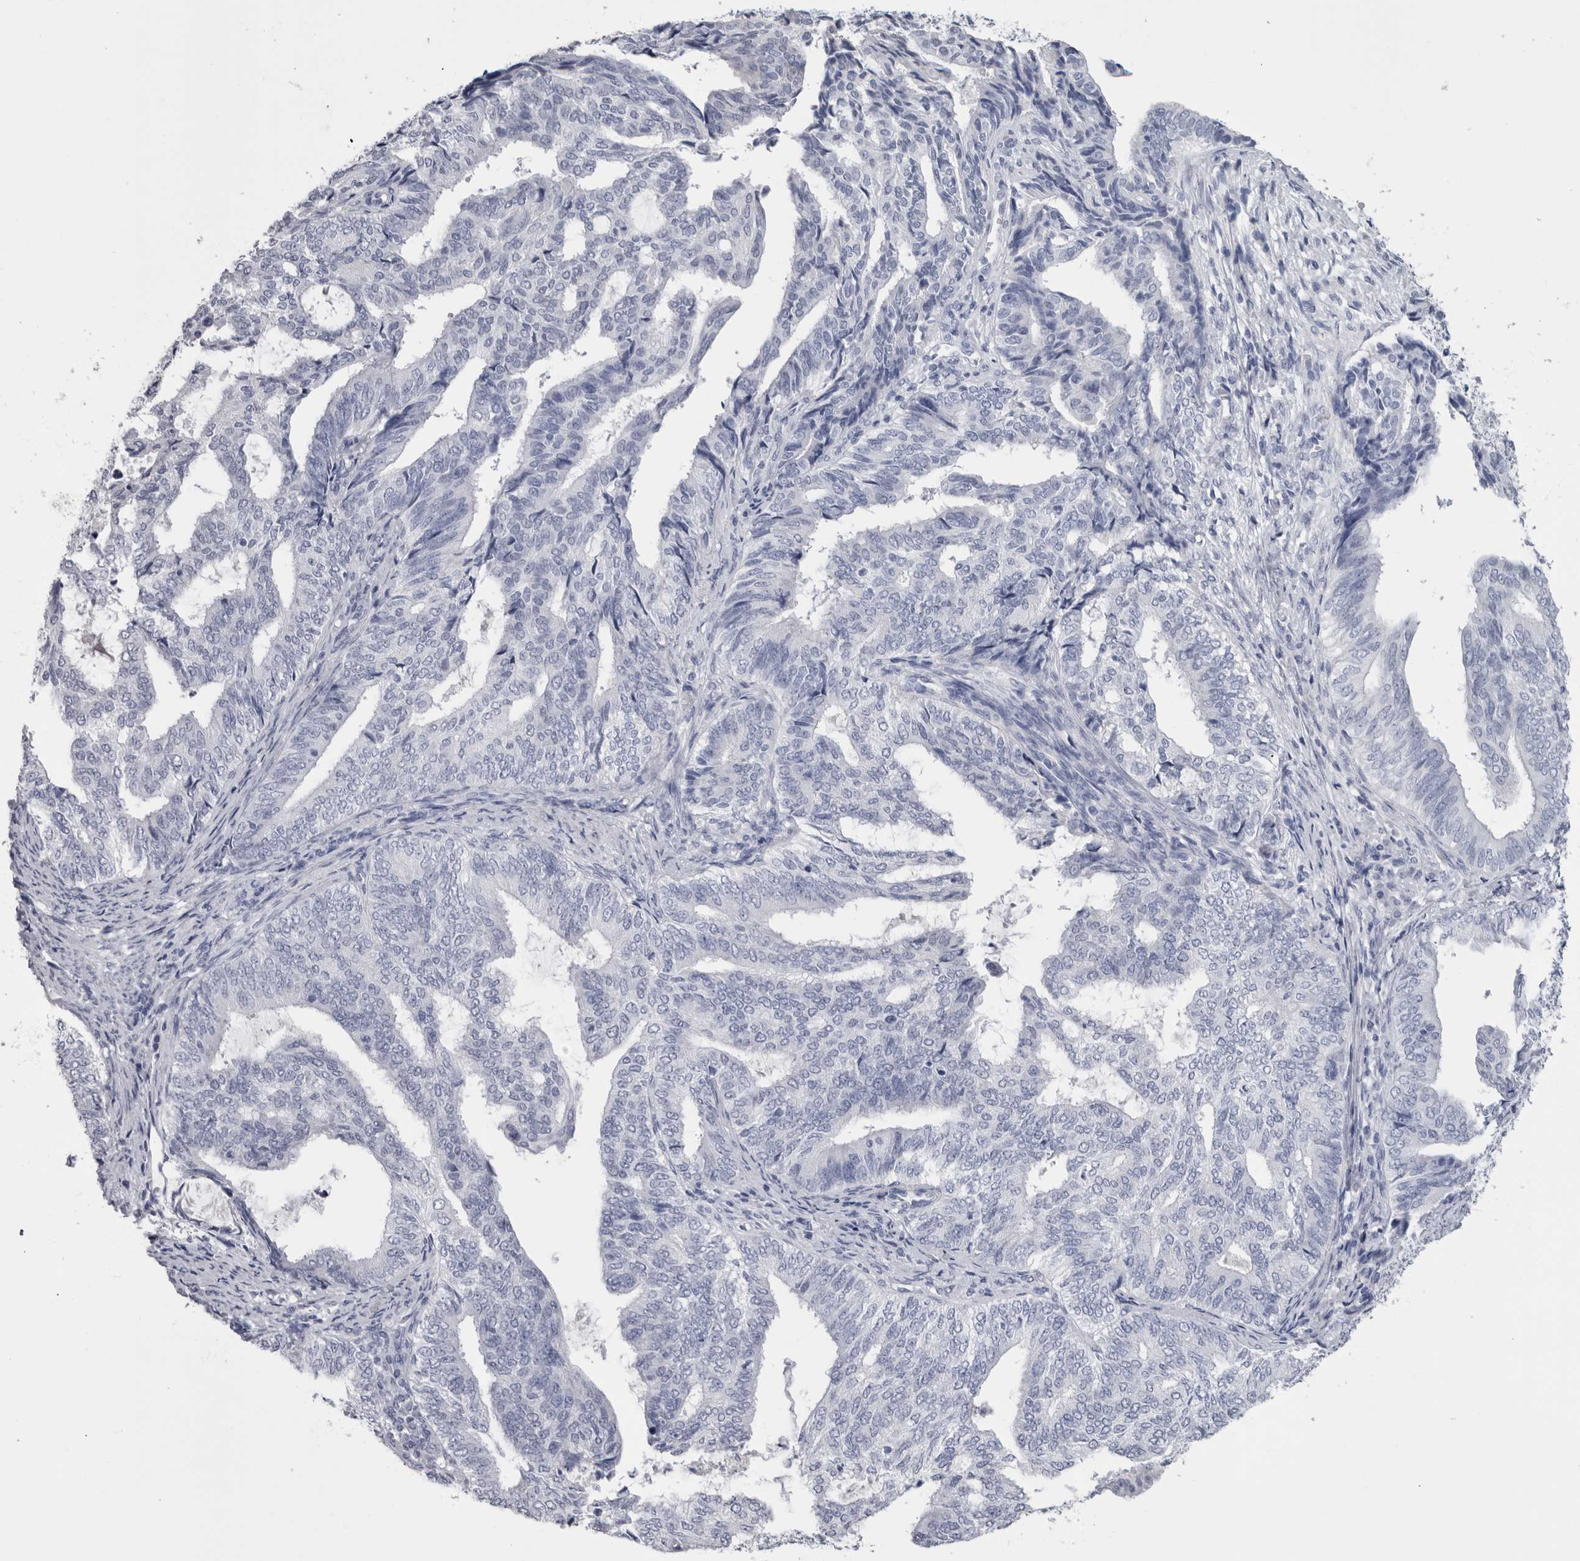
{"staining": {"intensity": "negative", "quantity": "none", "location": "none"}, "tissue": "endometrial cancer", "cell_type": "Tumor cells", "image_type": "cancer", "snomed": [{"axis": "morphology", "description": "Adenocarcinoma, NOS"}, {"axis": "topography", "description": "Endometrium"}], "caption": "The micrograph shows no significant positivity in tumor cells of endometrial cancer (adenocarcinoma).", "gene": "PTH", "patient": {"sex": "female", "age": 58}}